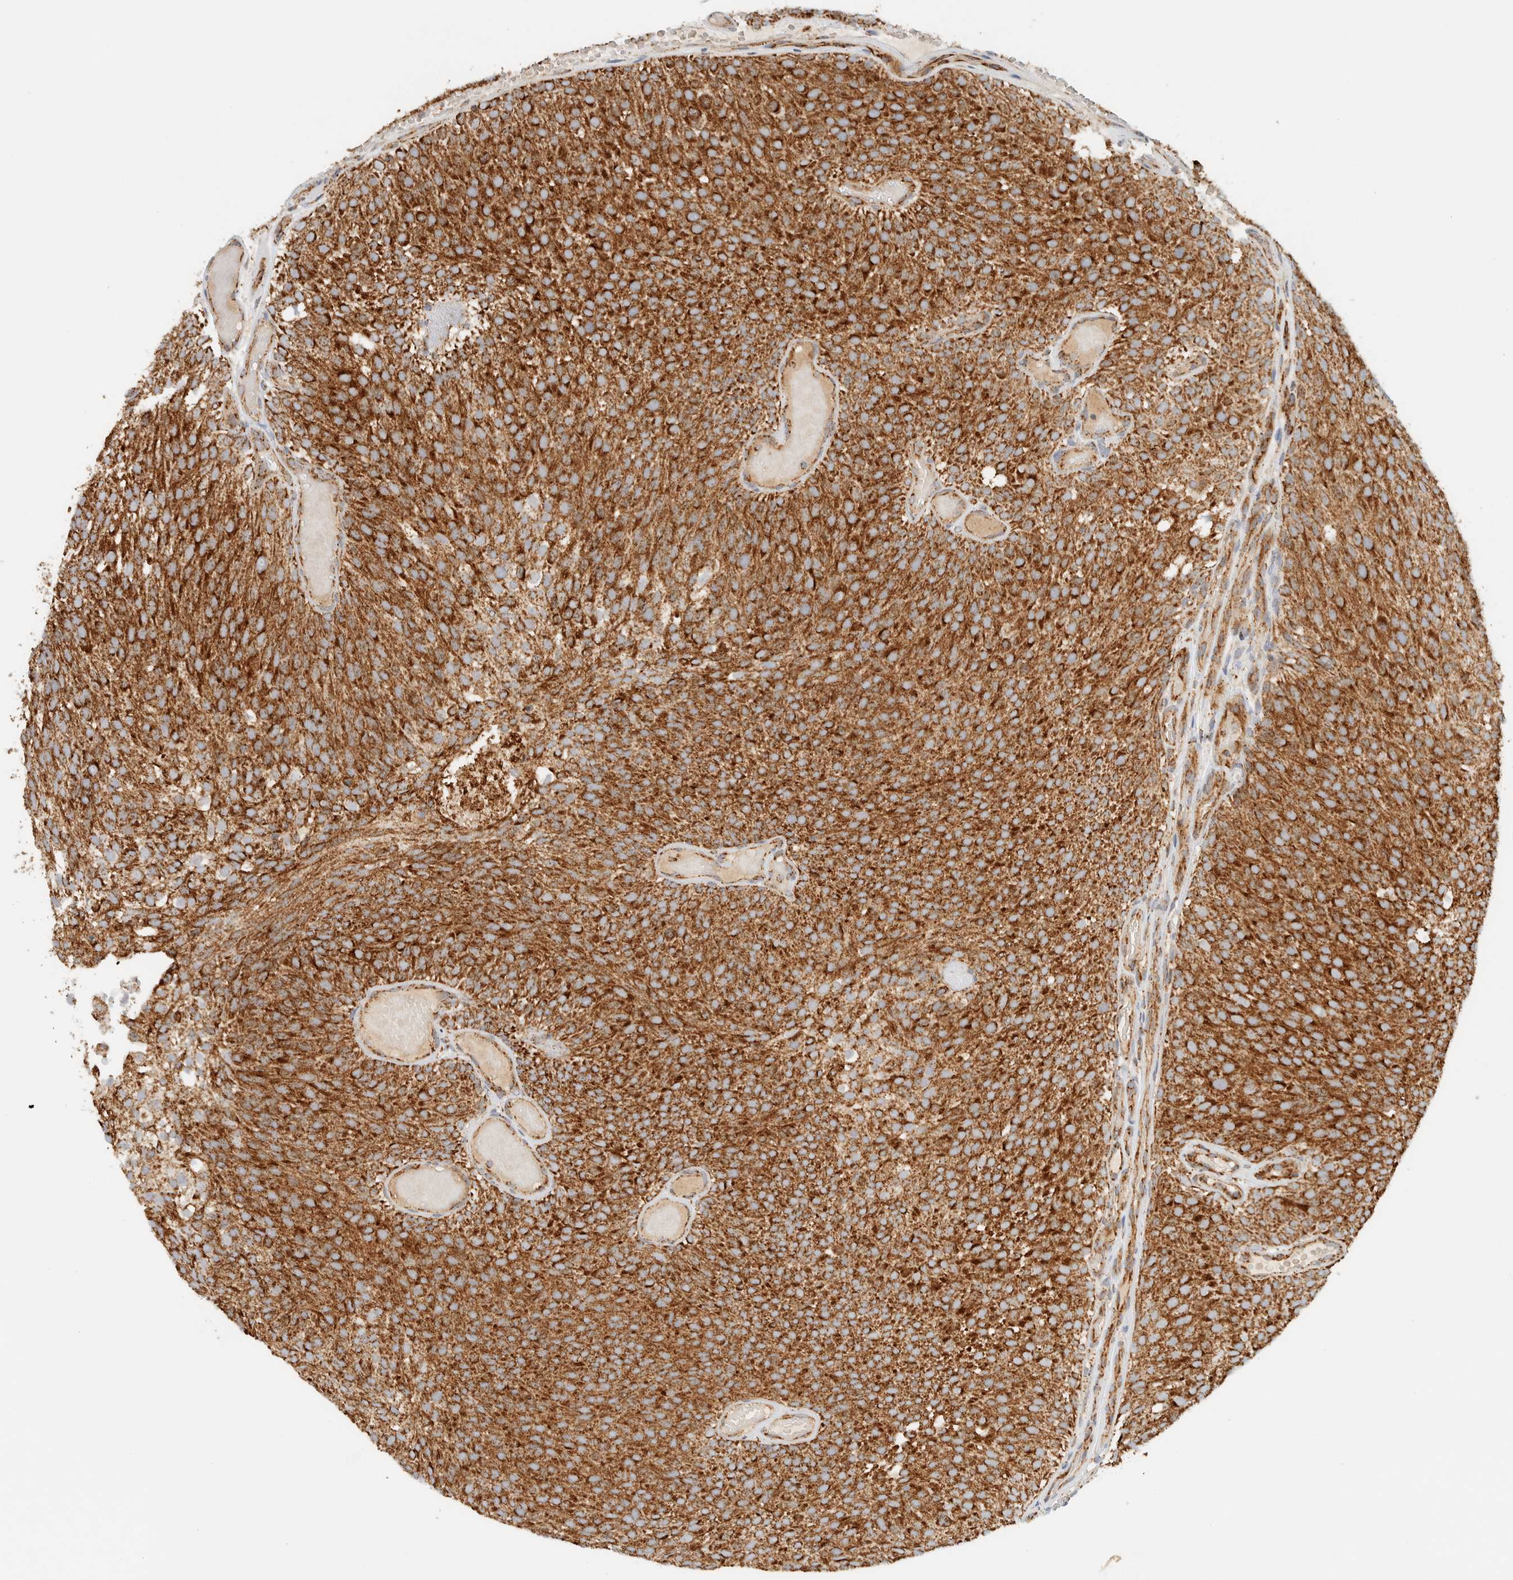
{"staining": {"intensity": "strong", "quantity": ">75%", "location": "cytoplasmic/membranous"}, "tissue": "urothelial cancer", "cell_type": "Tumor cells", "image_type": "cancer", "snomed": [{"axis": "morphology", "description": "Urothelial carcinoma, Low grade"}, {"axis": "topography", "description": "Urinary bladder"}], "caption": "Strong cytoplasmic/membranous positivity for a protein is identified in approximately >75% of tumor cells of low-grade urothelial carcinoma using IHC.", "gene": "KIFAP3", "patient": {"sex": "male", "age": 78}}